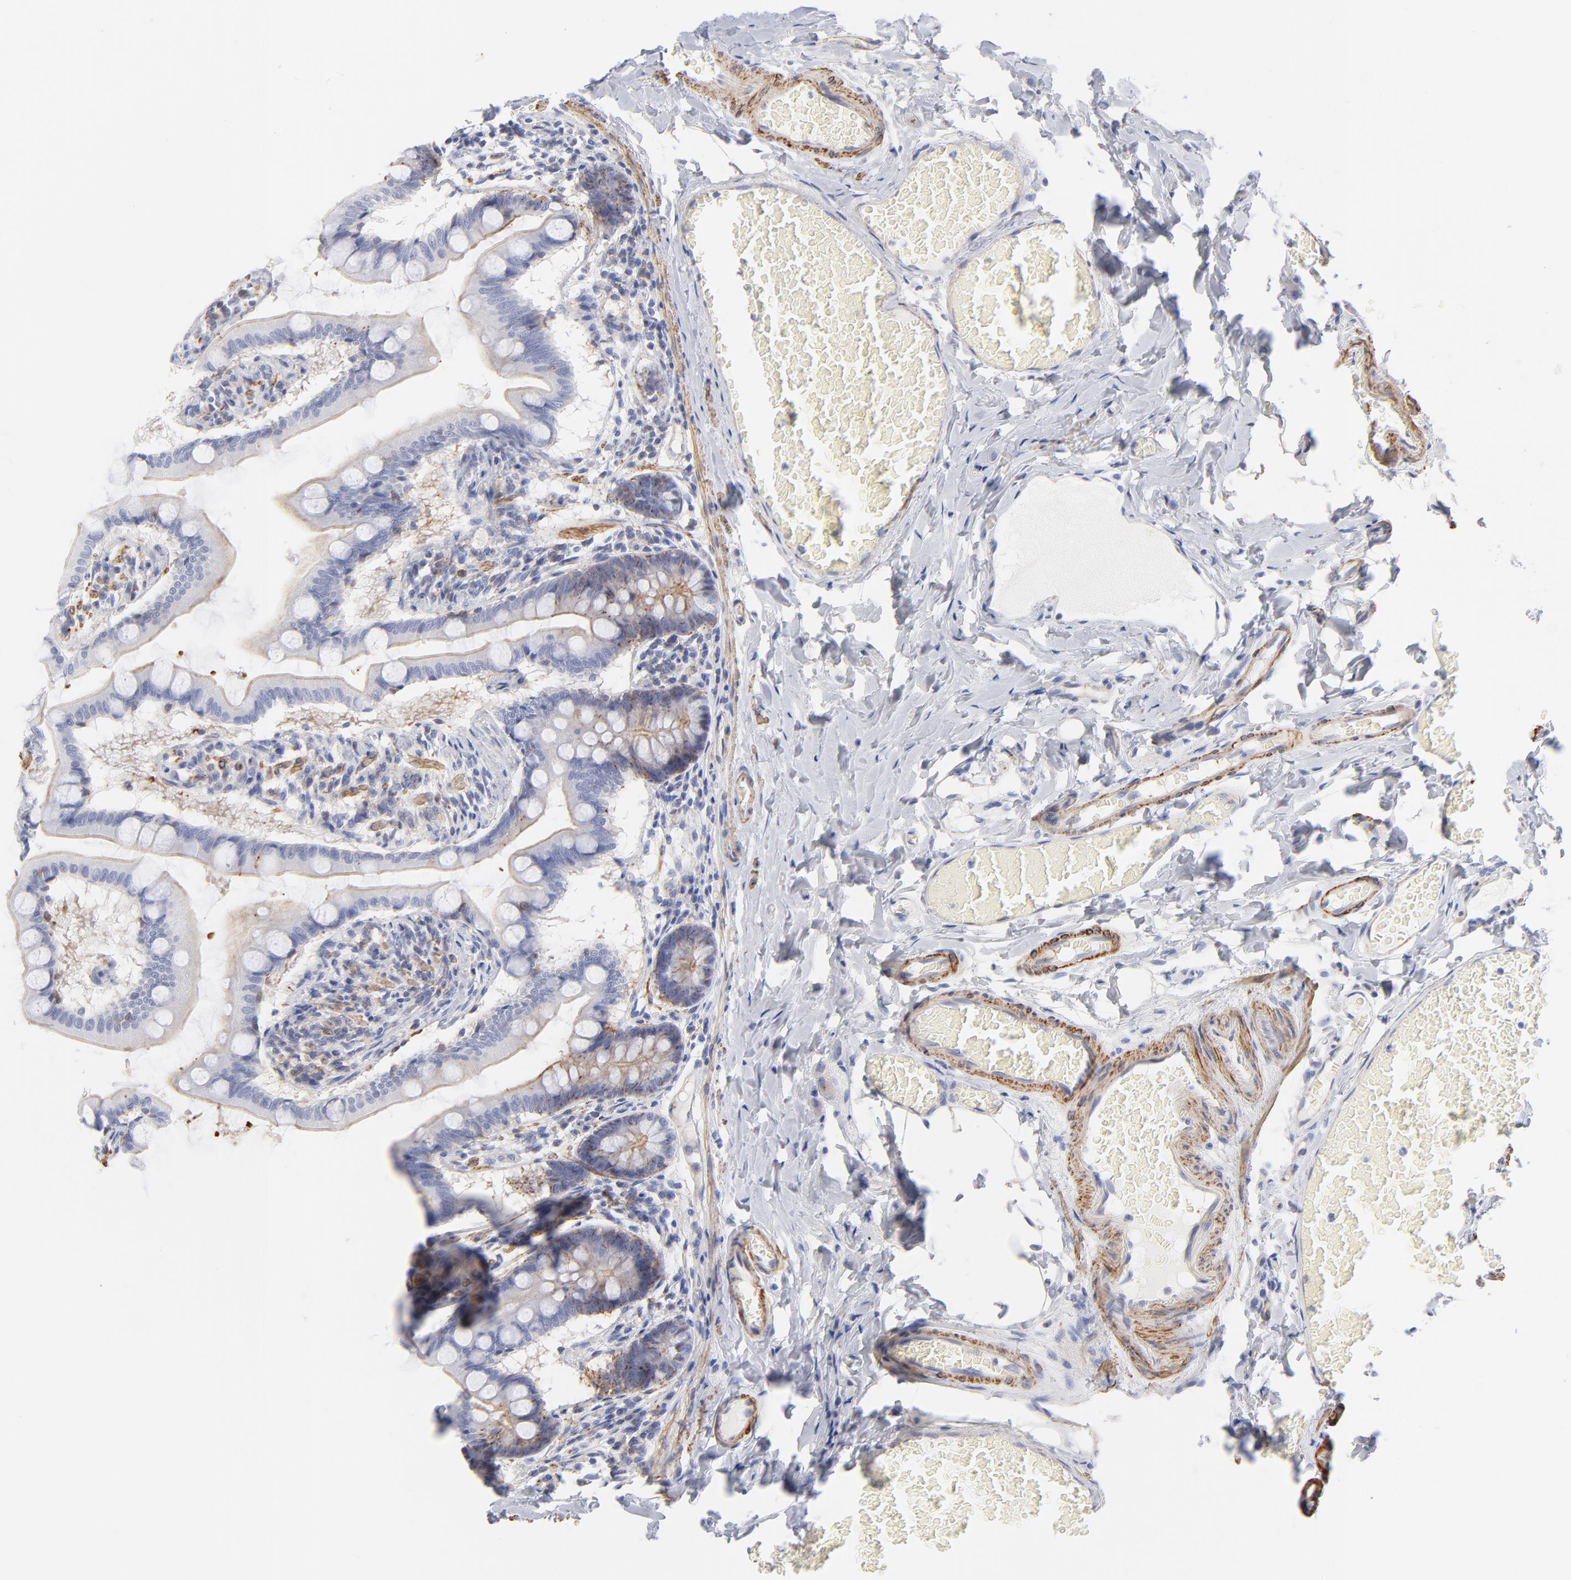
{"staining": {"intensity": "moderate", "quantity": "25%-75%", "location": "cytoplasmic/membranous"}, "tissue": "small intestine", "cell_type": "Glandular cells", "image_type": "normal", "snomed": [{"axis": "morphology", "description": "Normal tissue, NOS"}, {"axis": "topography", "description": "Small intestine"}], "caption": "Protein expression analysis of unremarkable human small intestine reveals moderate cytoplasmic/membranous positivity in about 25%-75% of glandular cells. The staining was performed using DAB, with brown indicating positive protein expression. Nuclei are stained blue with hematoxylin.", "gene": "ACTA2", "patient": {"sex": "male", "age": 41}}